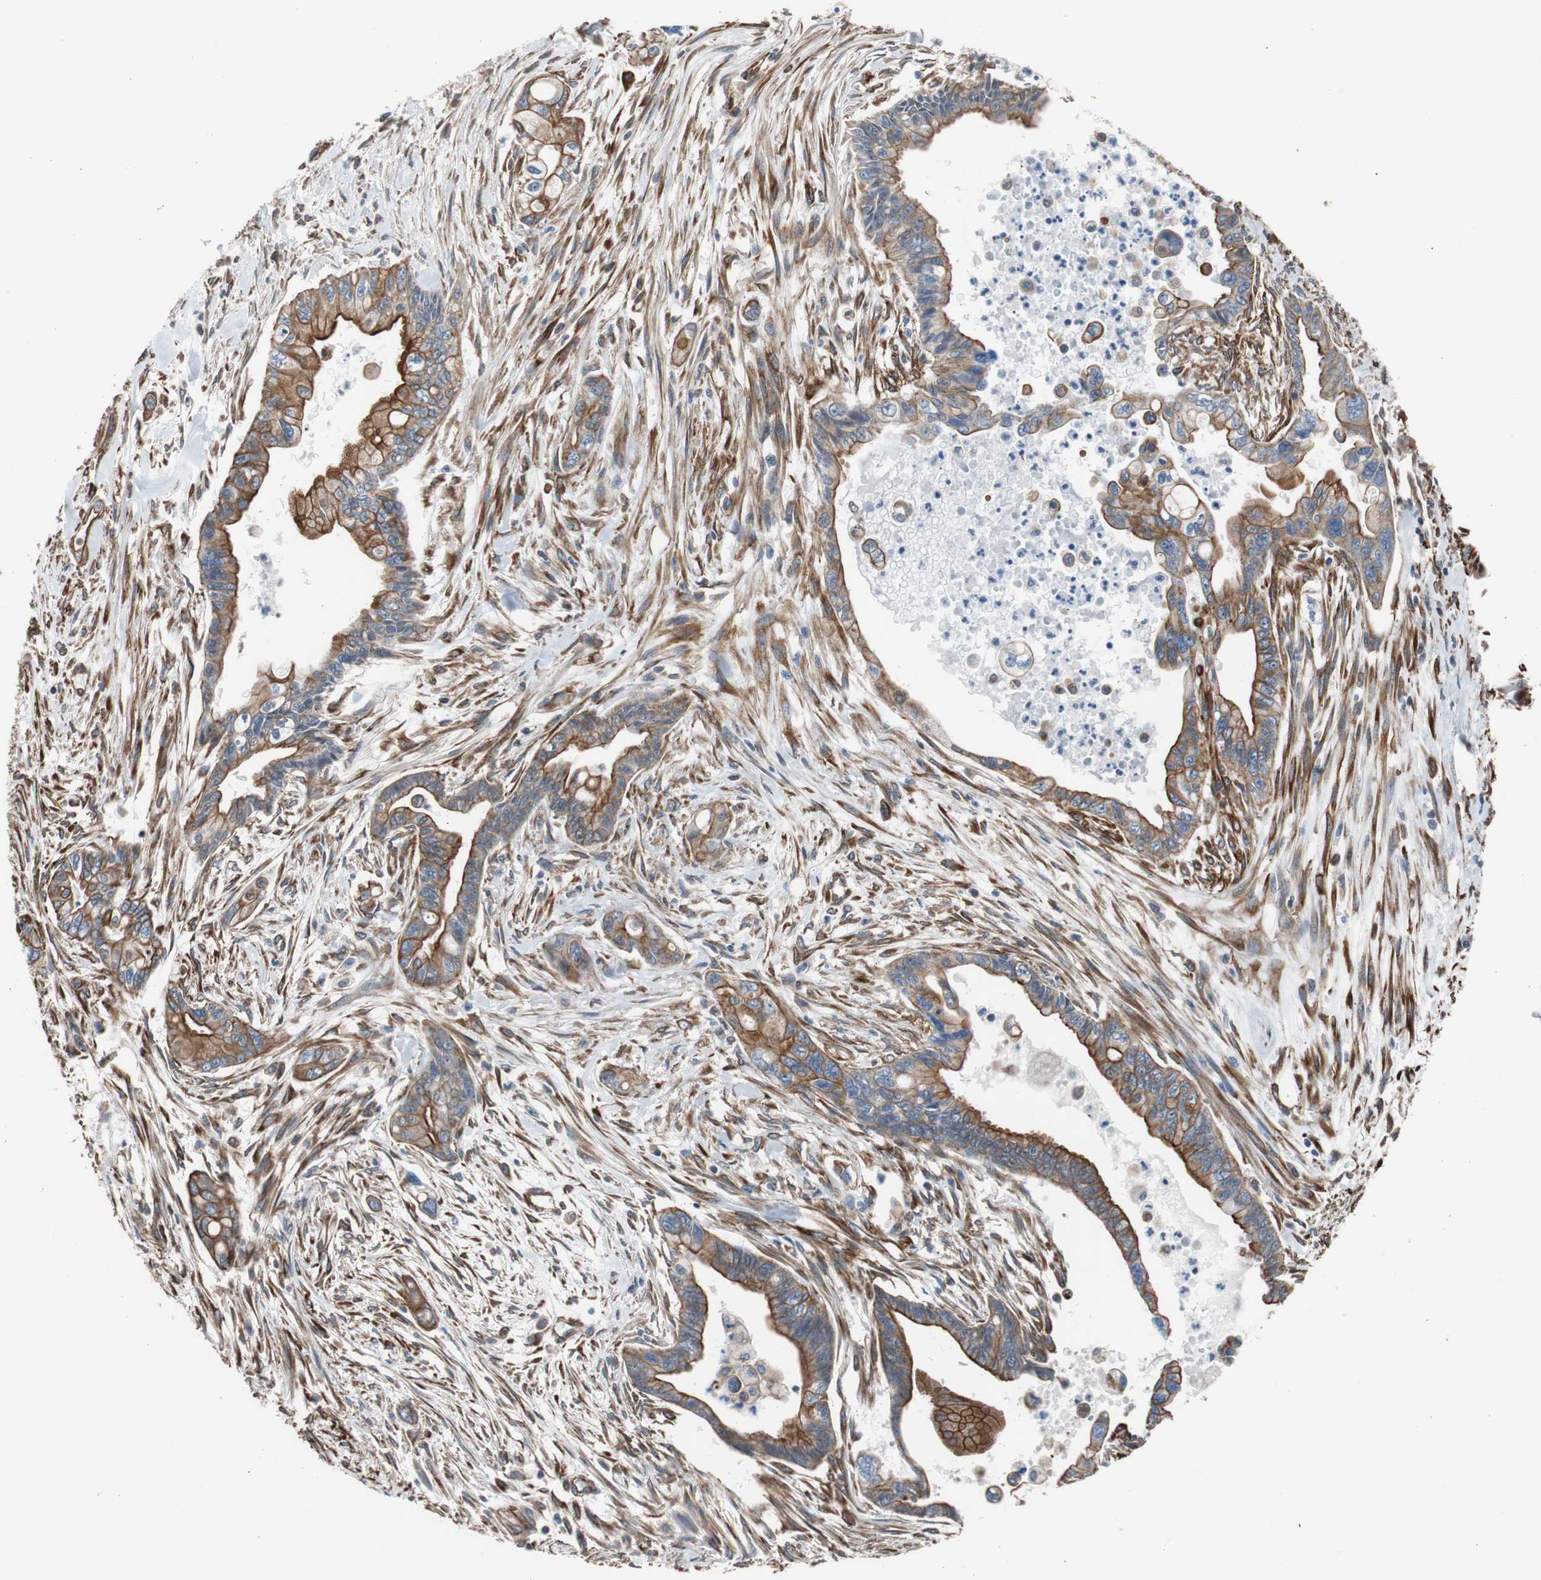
{"staining": {"intensity": "strong", "quantity": "25%-75%", "location": "cytoplasmic/membranous"}, "tissue": "pancreatic cancer", "cell_type": "Tumor cells", "image_type": "cancer", "snomed": [{"axis": "morphology", "description": "Adenocarcinoma, NOS"}, {"axis": "topography", "description": "Pancreas"}], "caption": "The micrograph shows immunohistochemical staining of adenocarcinoma (pancreatic). There is strong cytoplasmic/membranous staining is present in about 25%-75% of tumor cells.", "gene": "KIF3B", "patient": {"sex": "male", "age": 70}}